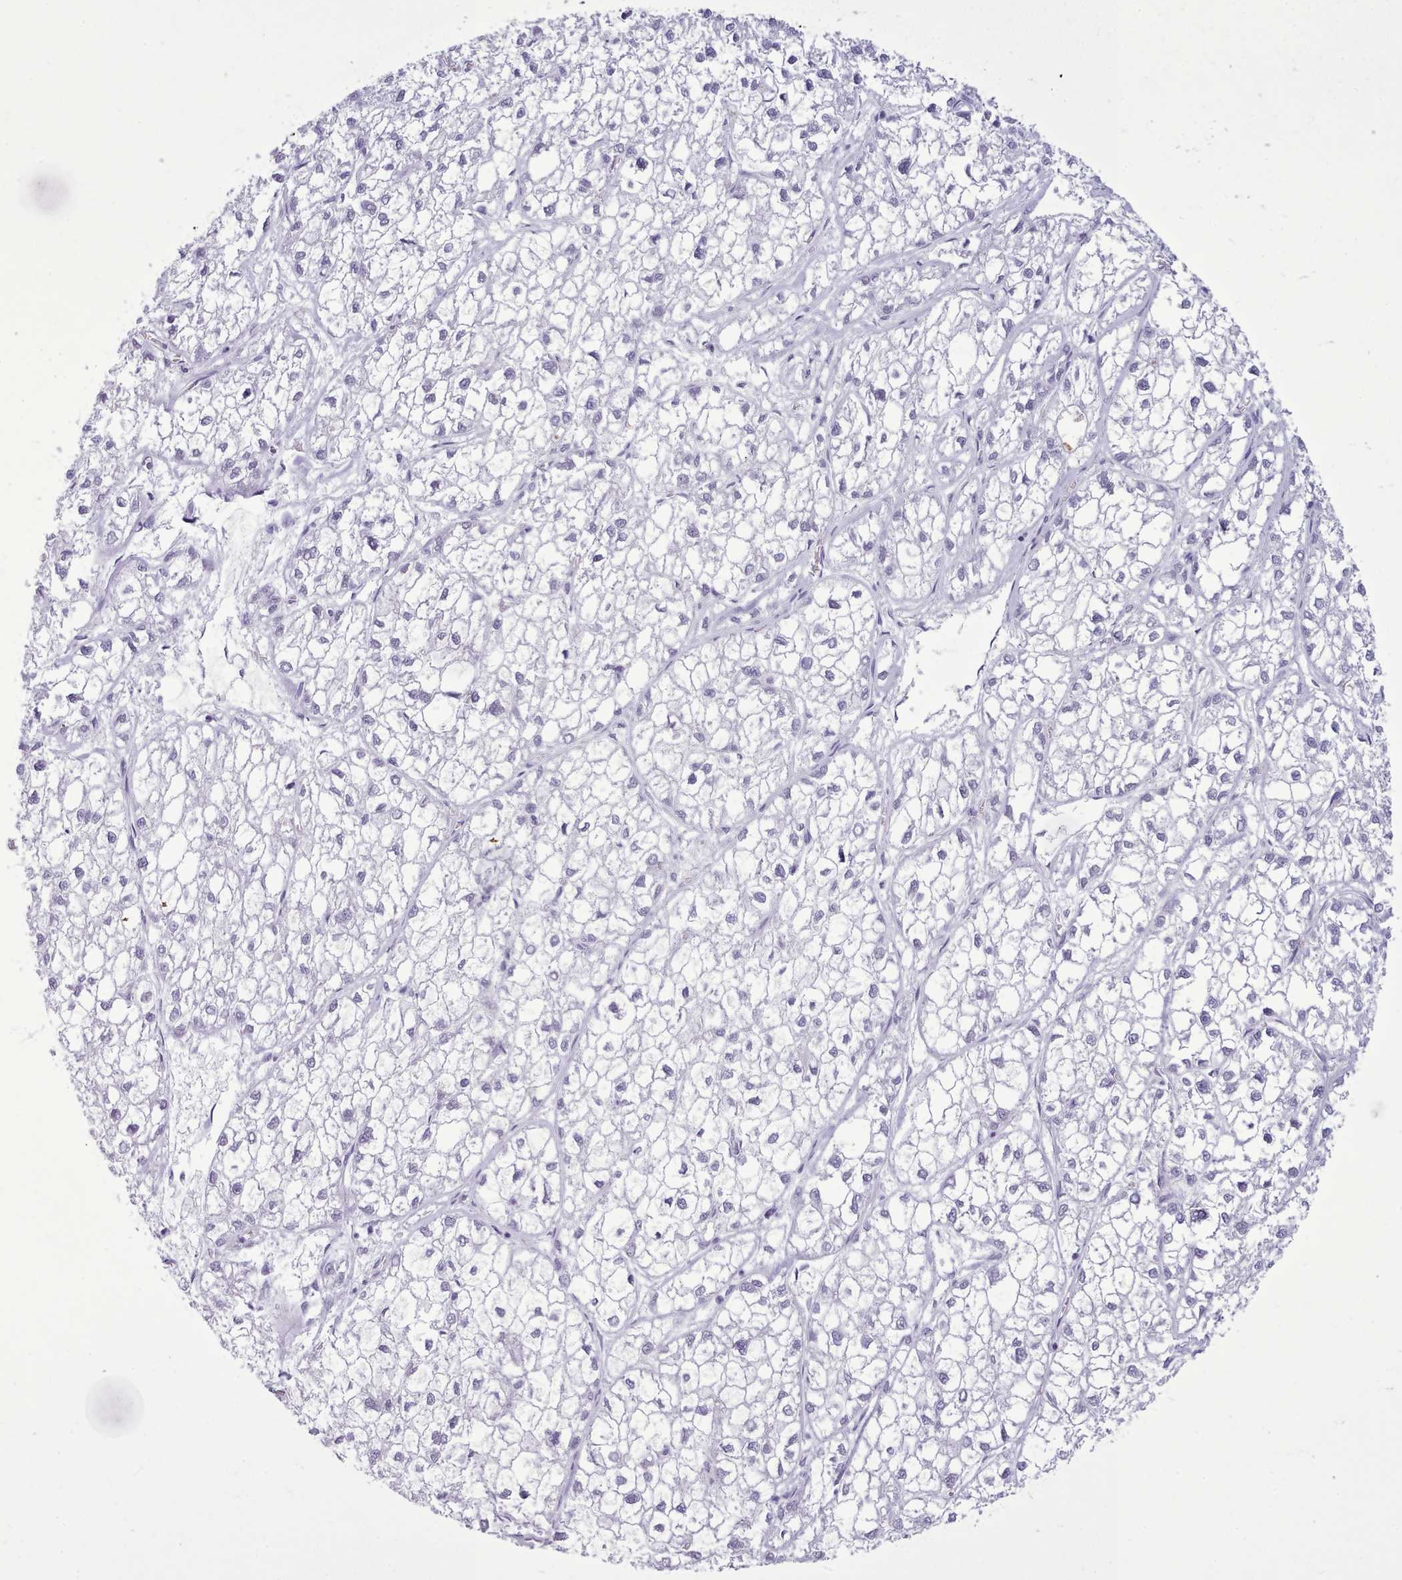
{"staining": {"intensity": "negative", "quantity": "none", "location": "none"}, "tissue": "liver cancer", "cell_type": "Tumor cells", "image_type": "cancer", "snomed": [{"axis": "morphology", "description": "Carcinoma, Hepatocellular, NOS"}, {"axis": "topography", "description": "Liver"}], "caption": "Tumor cells show no significant protein staining in liver cancer (hepatocellular carcinoma).", "gene": "FBXO48", "patient": {"sex": "female", "age": 43}}